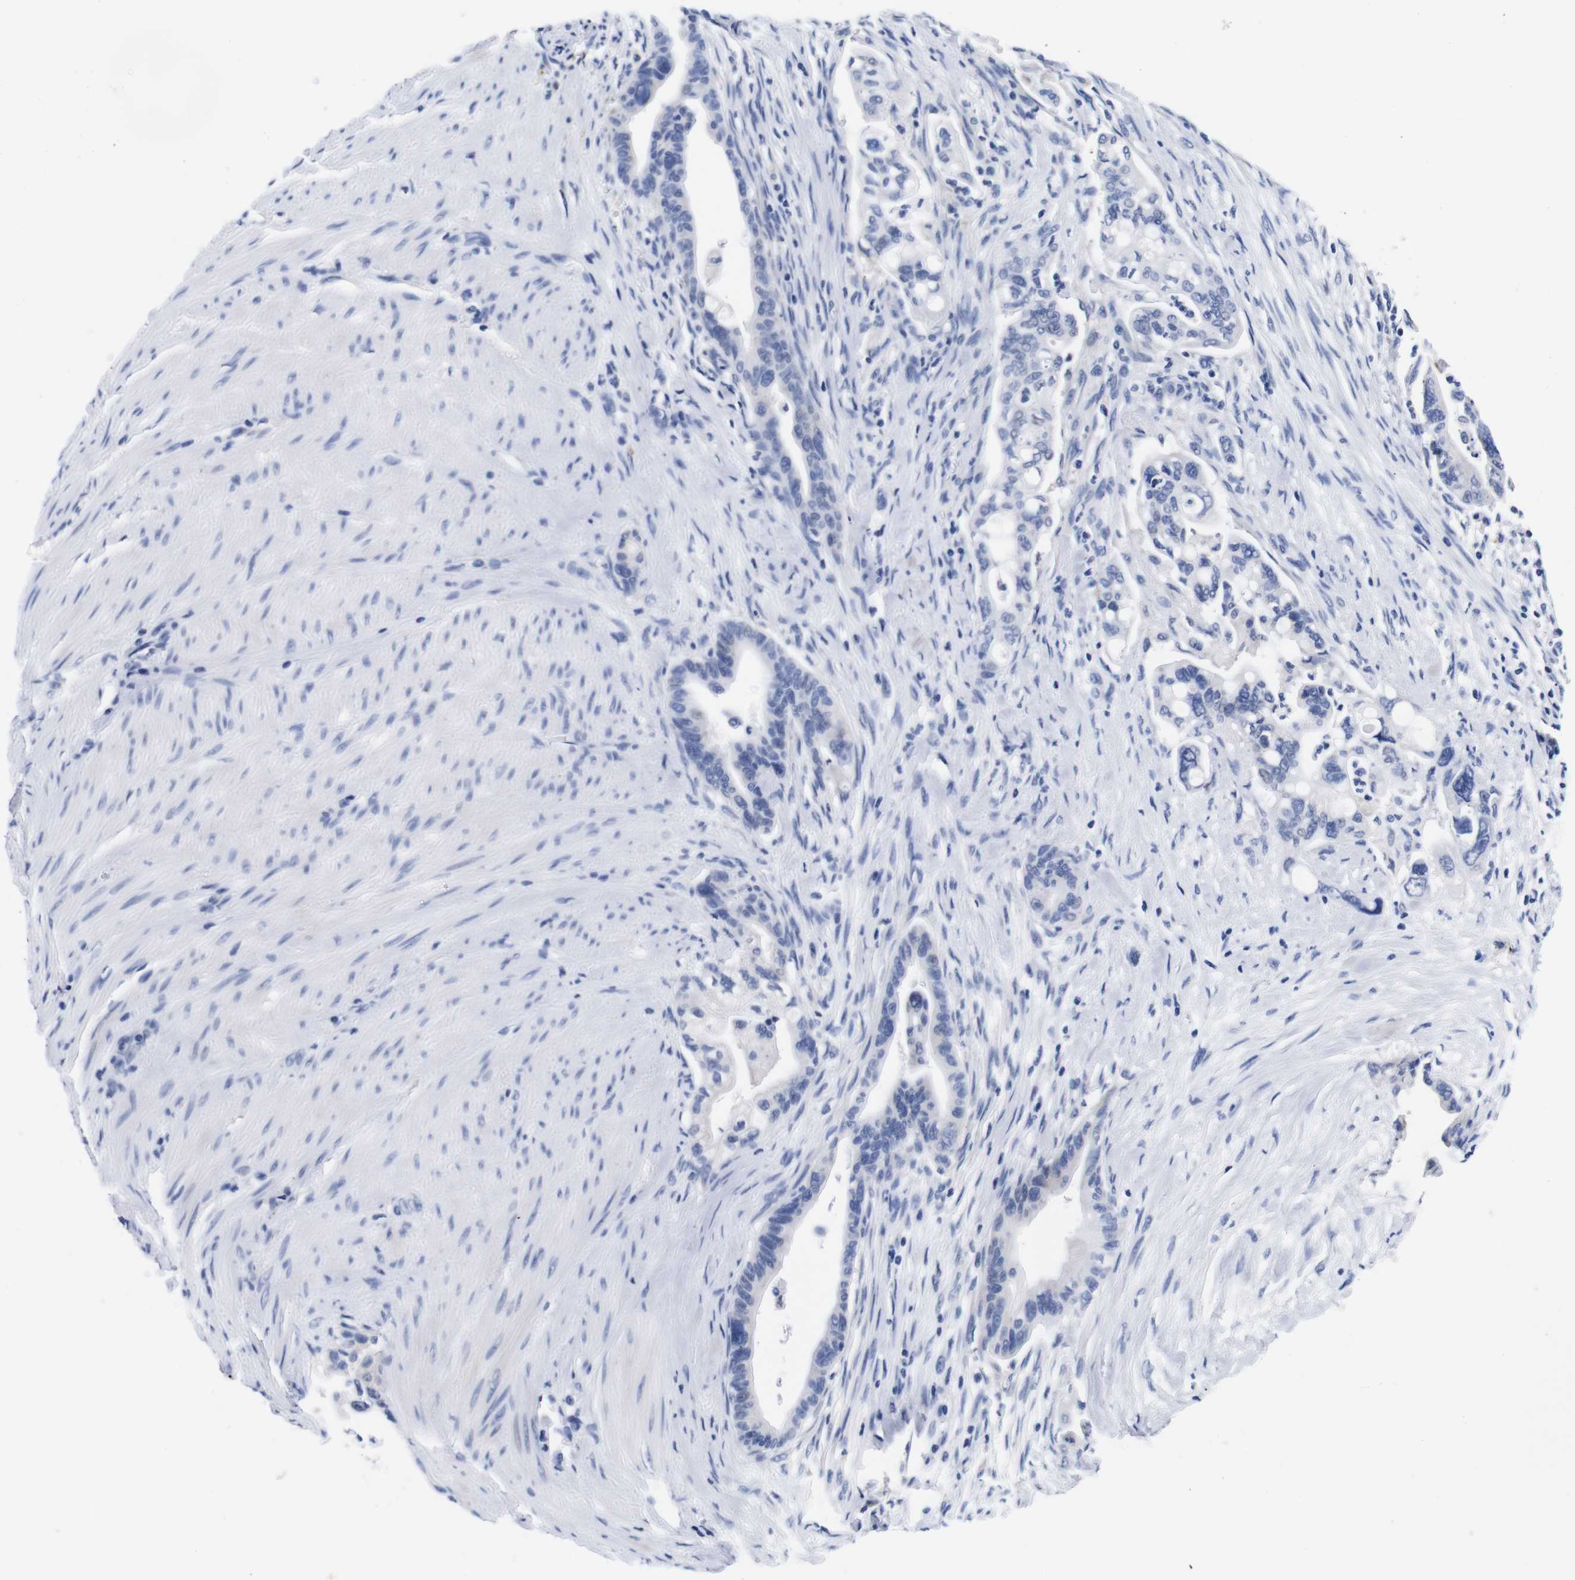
{"staining": {"intensity": "negative", "quantity": "none", "location": "none"}, "tissue": "pancreatic cancer", "cell_type": "Tumor cells", "image_type": "cancer", "snomed": [{"axis": "morphology", "description": "Adenocarcinoma, NOS"}, {"axis": "topography", "description": "Pancreas"}], "caption": "Pancreatic cancer stained for a protein using immunohistochemistry (IHC) shows no positivity tumor cells.", "gene": "CLEC4G", "patient": {"sex": "male", "age": 70}}